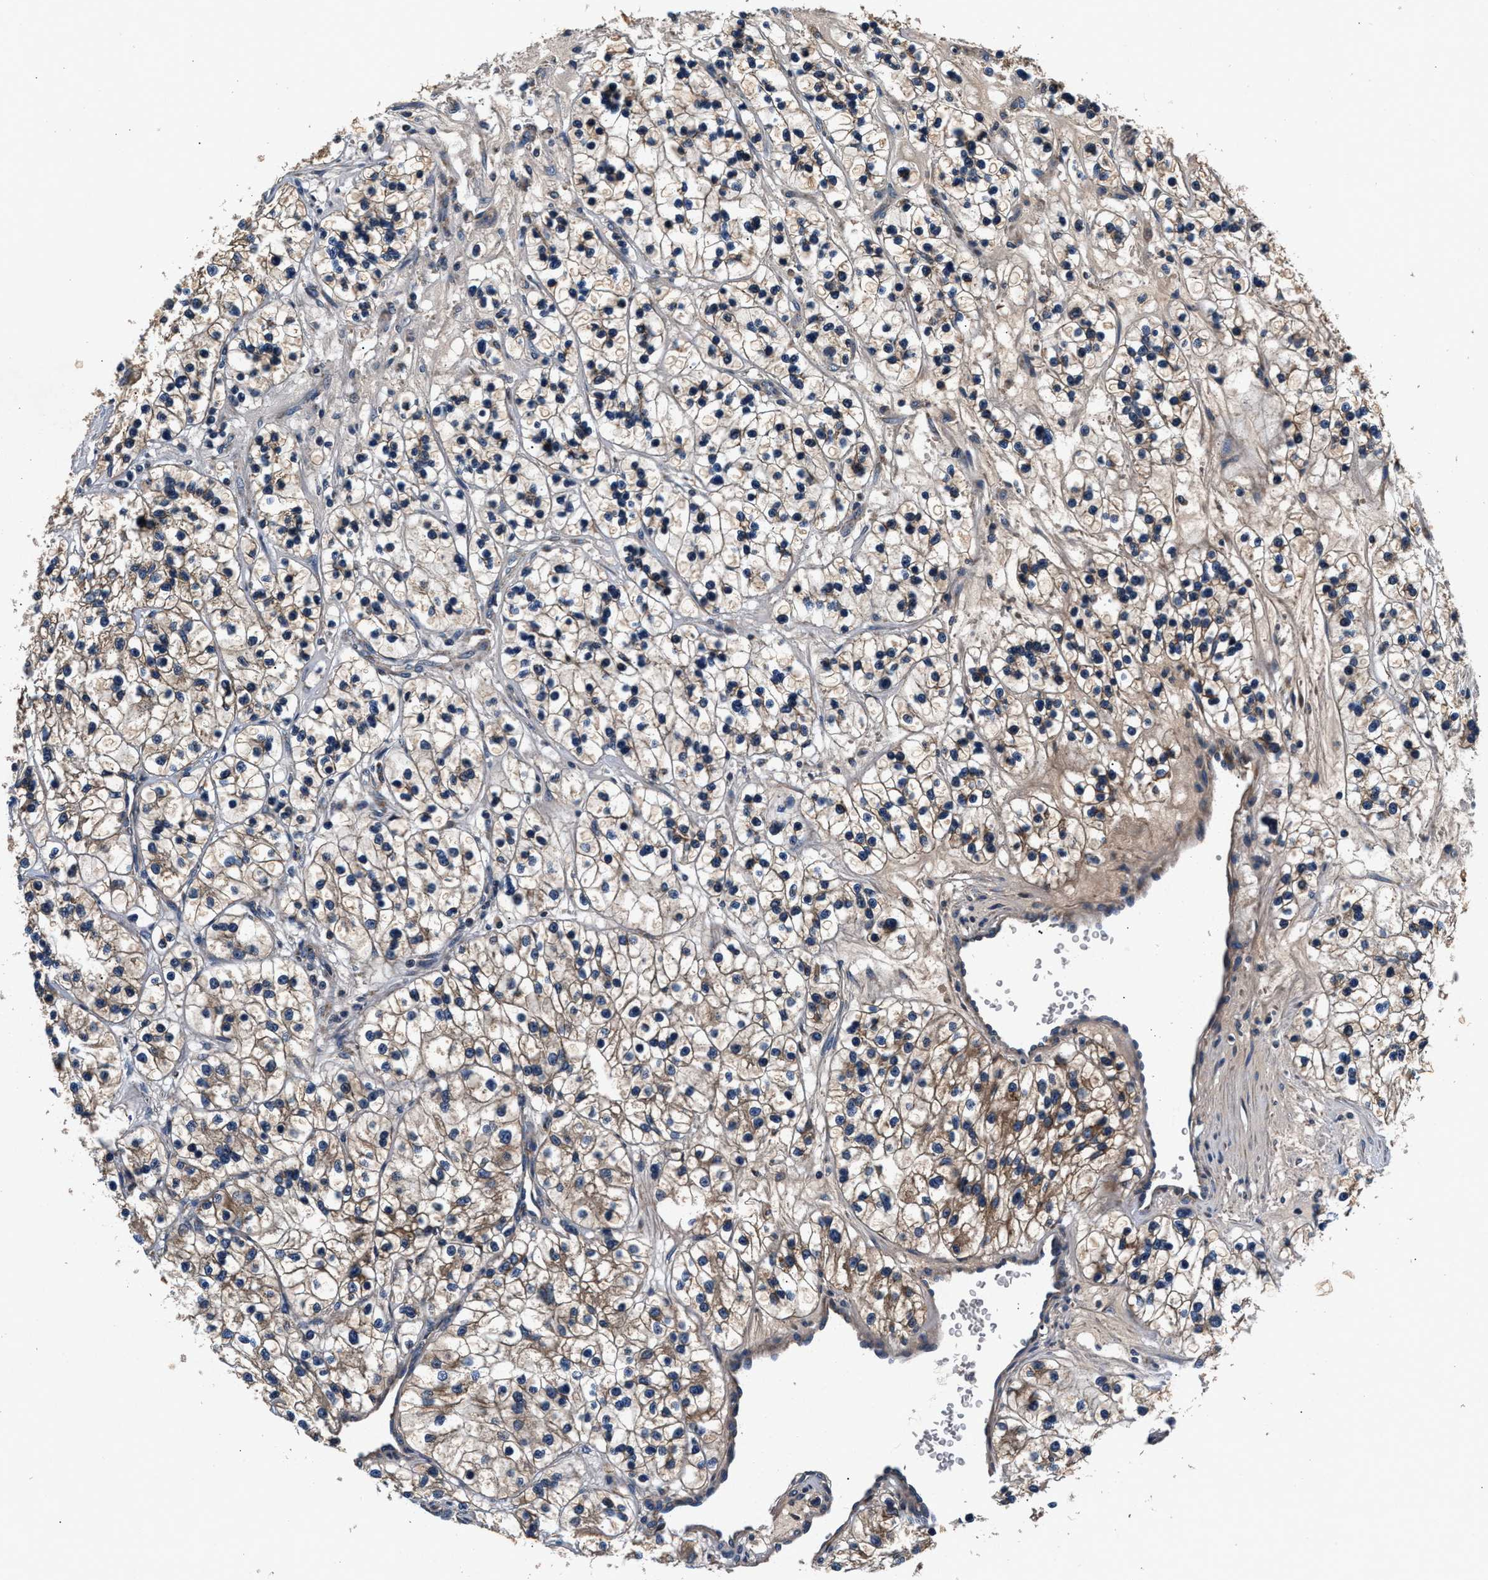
{"staining": {"intensity": "weak", "quantity": "25%-75%", "location": "cytoplasmic/membranous"}, "tissue": "renal cancer", "cell_type": "Tumor cells", "image_type": "cancer", "snomed": [{"axis": "morphology", "description": "Adenocarcinoma, NOS"}, {"axis": "topography", "description": "Kidney"}], "caption": "An image of human renal cancer stained for a protein exhibits weak cytoplasmic/membranous brown staining in tumor cells.", "gene": "IMMT", "patient": {"sex": "female", "age": 57}}